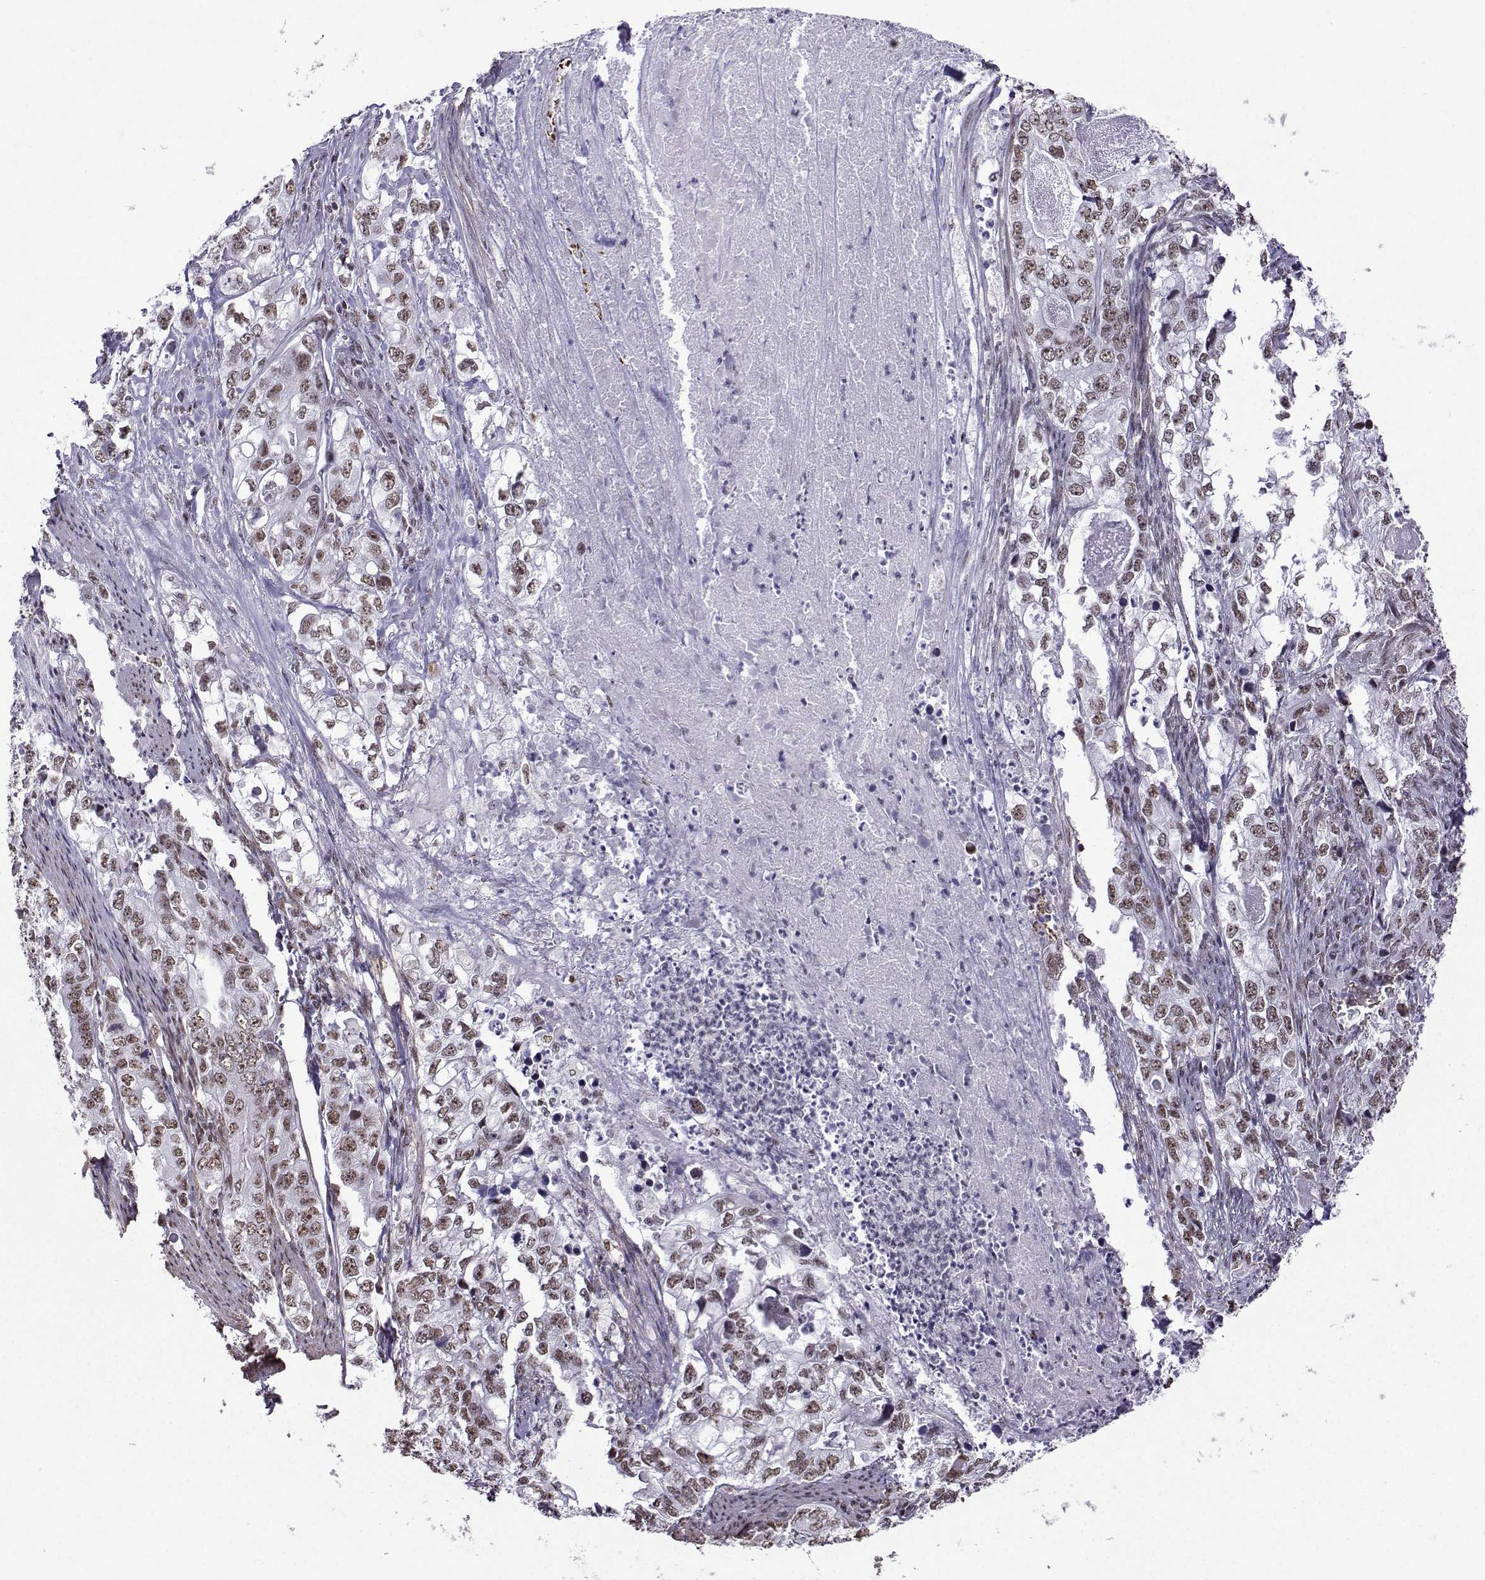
{"staining": {"intensity": "weak", "quantity": ">75%", "location": "nuclear"}, "tissue": "stomach cancer", "cell_type": "Tumor cells", "image_type": "cancer", "snomed": [{"axis": "morphology", "description": "Adenocarcinoma, NOS"}, {"axis": "topography", "description": "Stomach, lower"}], "caption": "High-power microscopy captured an immunohistochemistry (IHC) image of adenocarcinoma (stomach), revealing weak nuclear staining in approximately >75% of tumor cells.", "gene": "CCNK", "patient": {"sex": "female", "age": 72}}